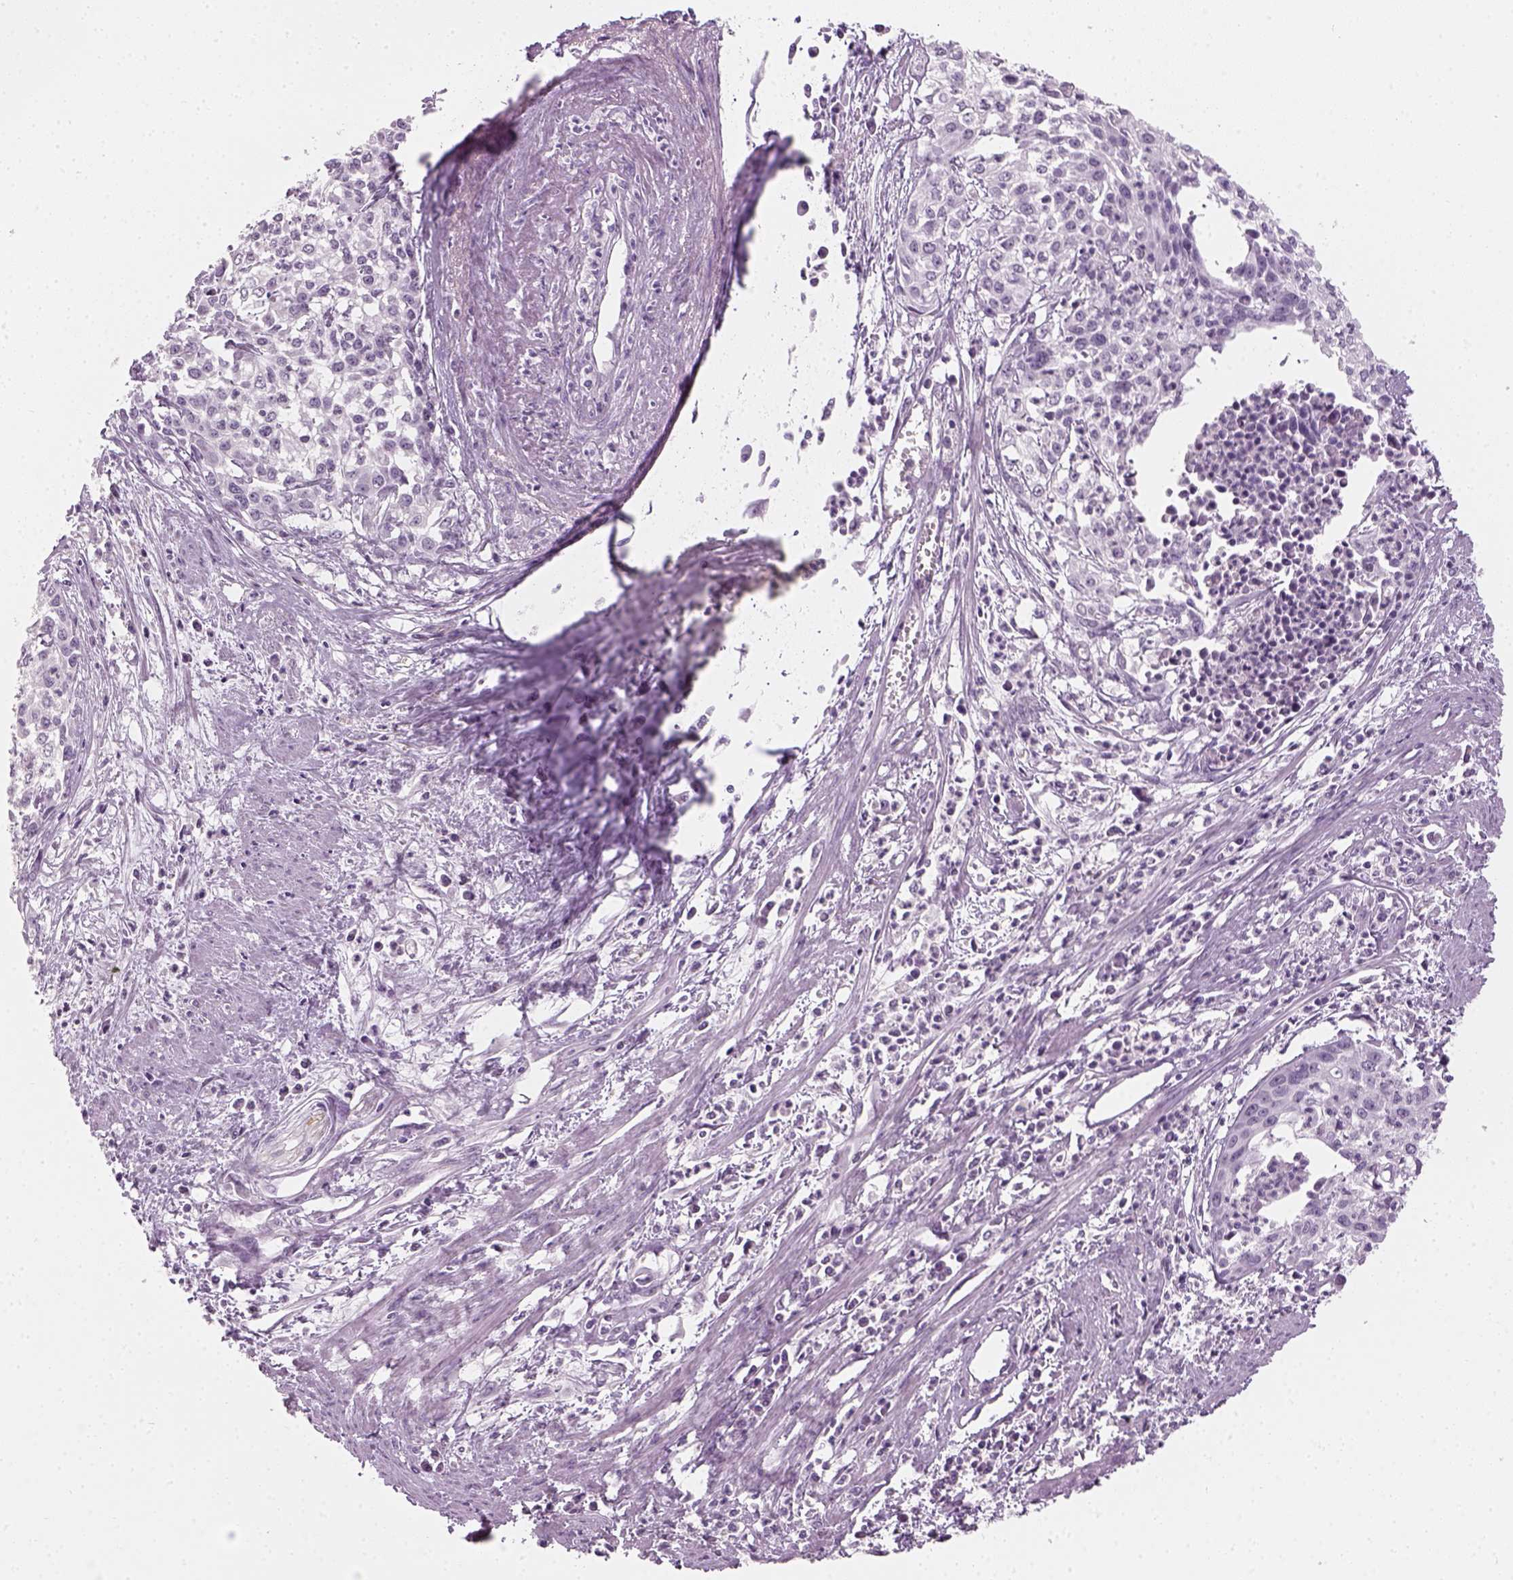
{"staining": {"intensity": "negative", "quantity": "none", "location": "none"}, "tissue": "cervical cancer", "cell_type": "Tumor cells", "image_type": "cancer", "snomed": [{"axis": "morphology", "description": "Squamous cell carcinoma, NOS"}, {"axis": "topography", "description": "Cervix"}], "caption": "The photomicrograph shows no significant positivity in tumor cells of cervical squamous cell carcinoma.", "gene": "TH", "patient": {"sex": "female", "age": 39}}